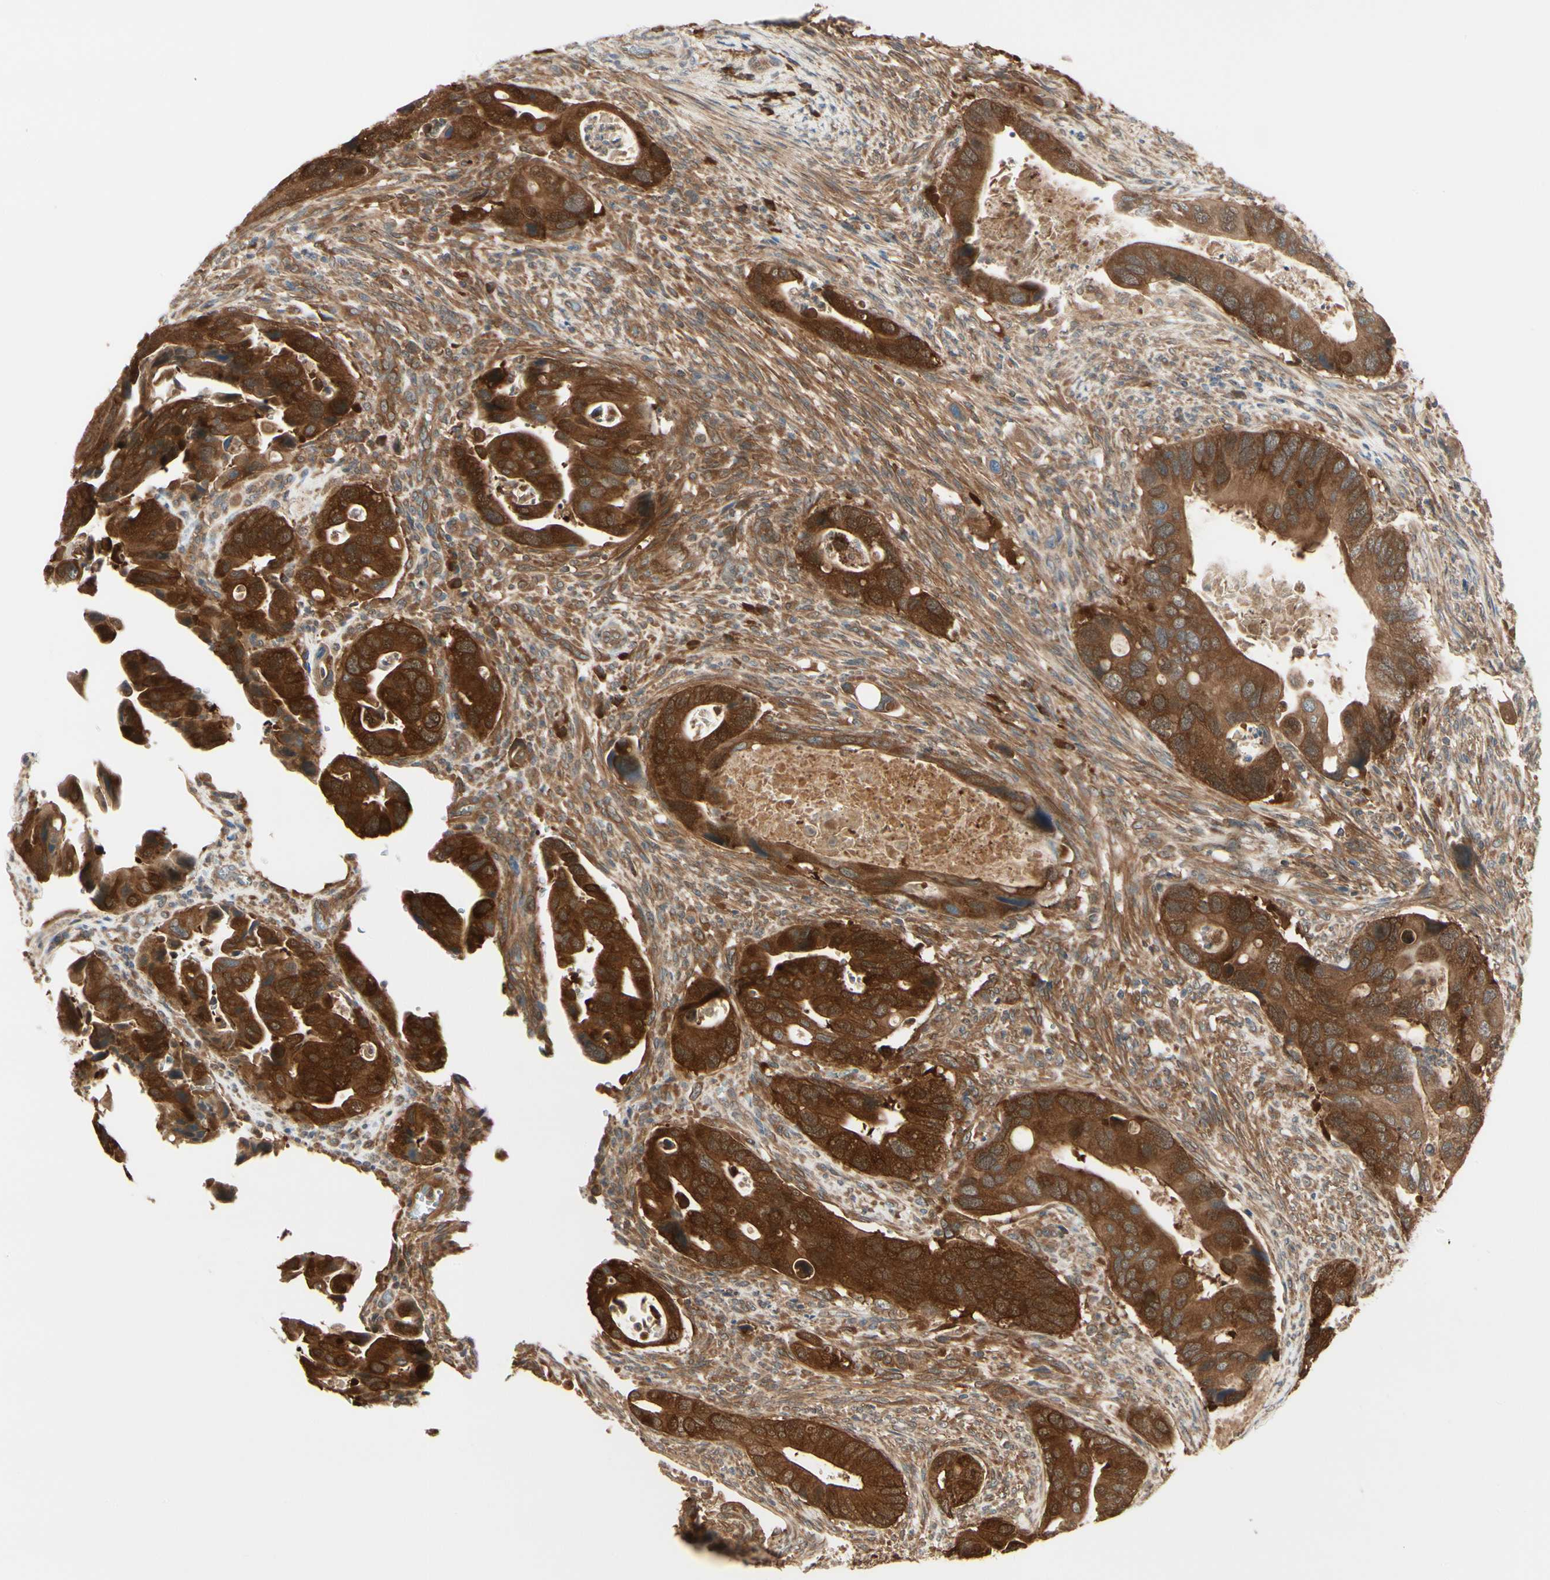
{"staining": {"intensity": "strong", "quantity": ">75%", "location": "cytoplasmic/membranous"}, "tissue": "colorectal cancer", "cell_type": "Tumor cells", "image_type": "cancer", "snomed": [{"axis": "morphology", "description": "Adenocarcinoma, NOS"}, {"axis": "topography", "description": "Rectum"}], "caption": "A brown stain shows strong cytoplasmic/membranous staining of a protein in human colorectal adenocarcinoma tumor cells. The staining was performed using DAB (3,3'-diaminobenzidine) to visualize the protein expression in brown, while the nuclei were stained in blue with hematoxylin (Magnification: 20x).", "gene": "NME1-NME2", "patient": {"sex": "female", "age": 57}}